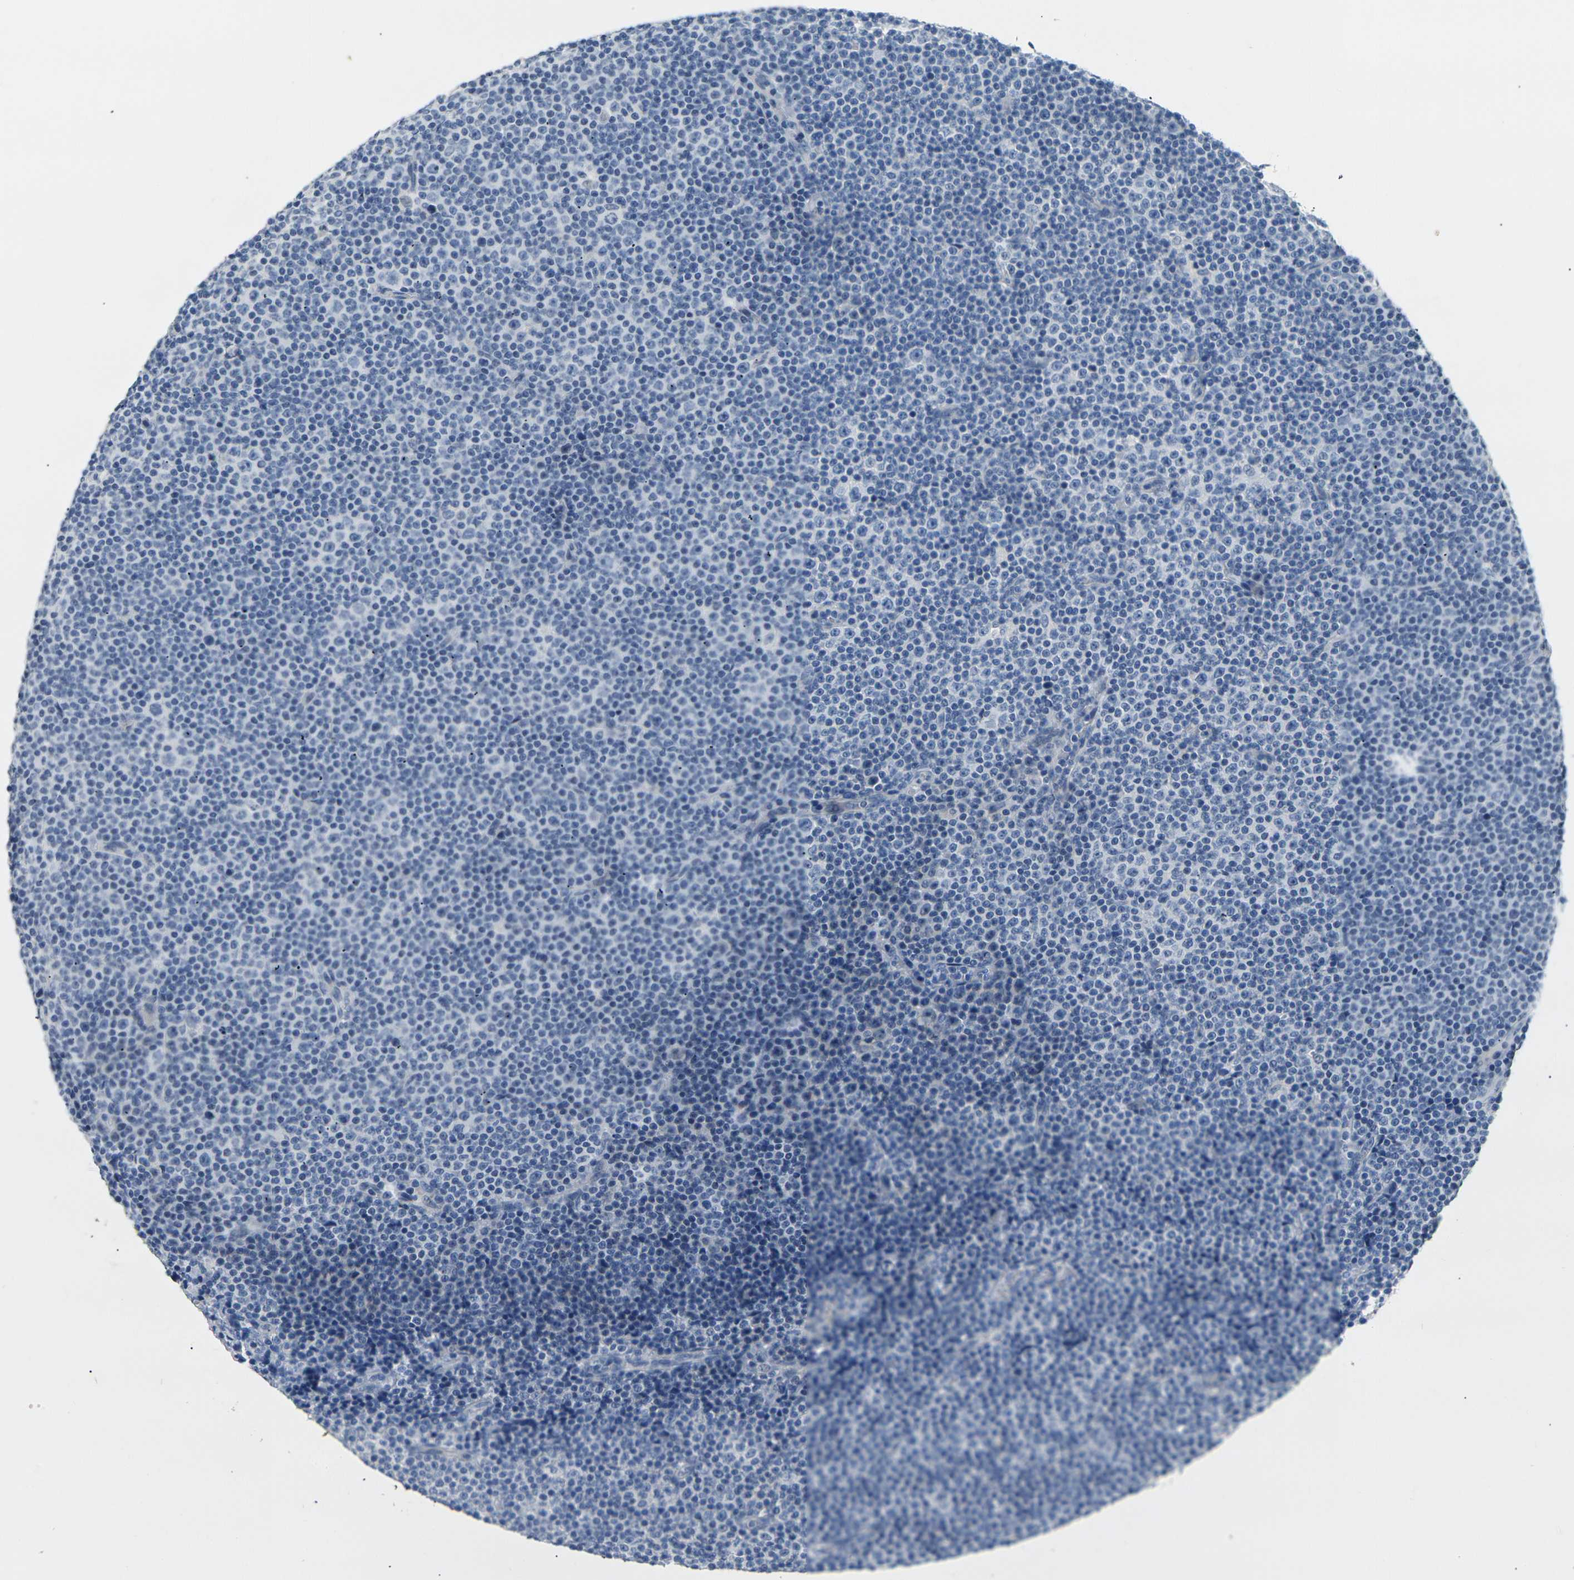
{"staining": {"intensity": "negative", "quantity": "none", "location": "none"}, "tissue": "lymphoma", "cell_type": "Tumor cells", "image_type": "cancer", "snomed": [{"axis": "morphology", "description": "Malignant lymphoma, non-Hodgkin's type, Low grade"}, {"axis": "topography", "description": "Lymph node"}], "caption": "The immunohistochemistry photomicrograph has no significant expression in tumor cells of lymphoma tissue. The staining was performed using DAB to visualize the protein expression in brown, while the nuclei were stained in blue with hematoxylin (Magnification: 20x).", "gene": "CLDN7", "patient": {"sex": "female", "age": 67}}